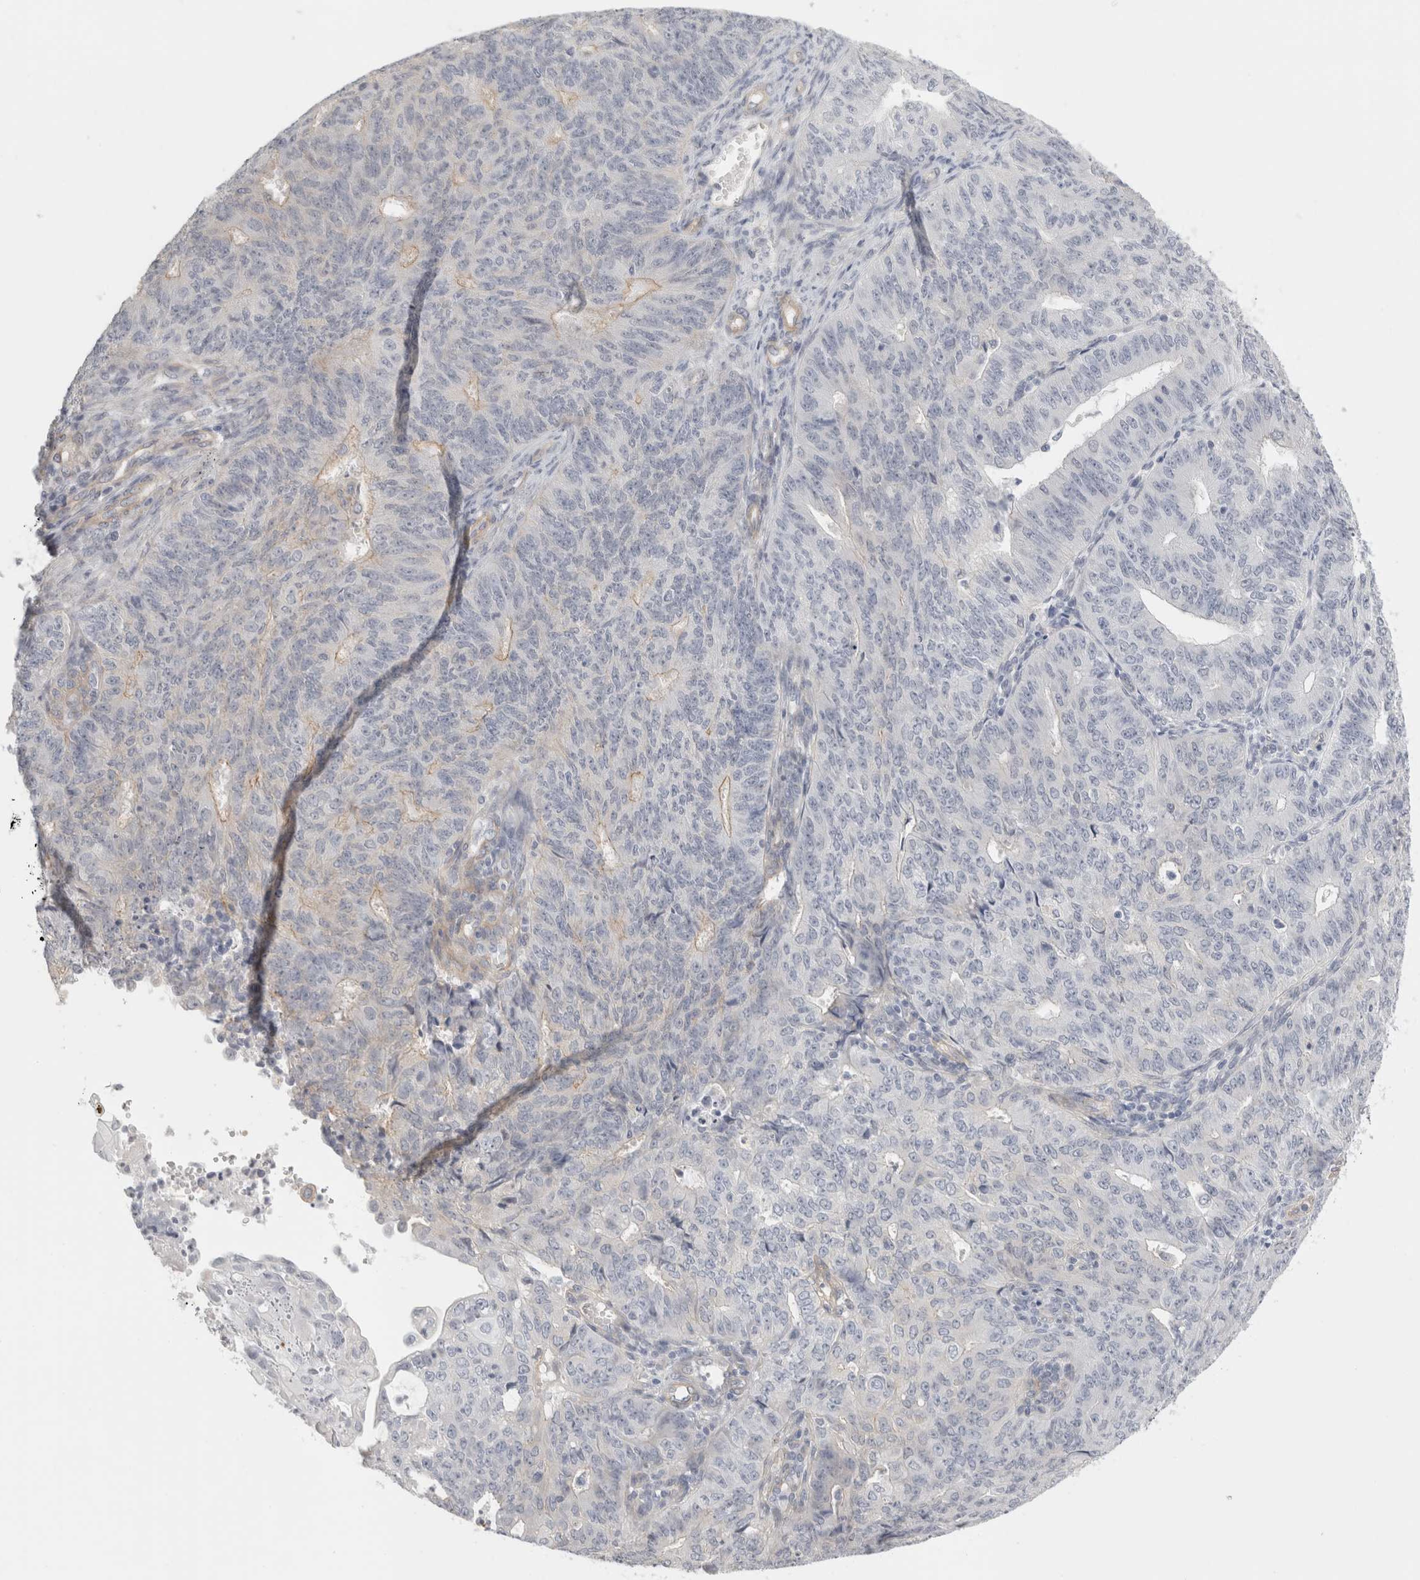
{"staining": {"intensity": "weak", "quantity": "<25%", "location": "cytoplasmic/membranous"}, "tissue": "endometrial cancer", "cell_type": "Tumor cells", "image_type": "cancer", "snomed": [{"axis": "morphology", "description": "Adenocarcinoma, NOS"}, {"axis": "topography", "description": "Endometrium"}], "caption": "Tumor cells show no significant protein expression in endometrial adenocarcinoma. The staining is performed using DAB brown chromogen with nuclei counter-stained in using hematoxylin.", "gene": "FBLIM1", "patient": {"sex": "female", "age": 32}}